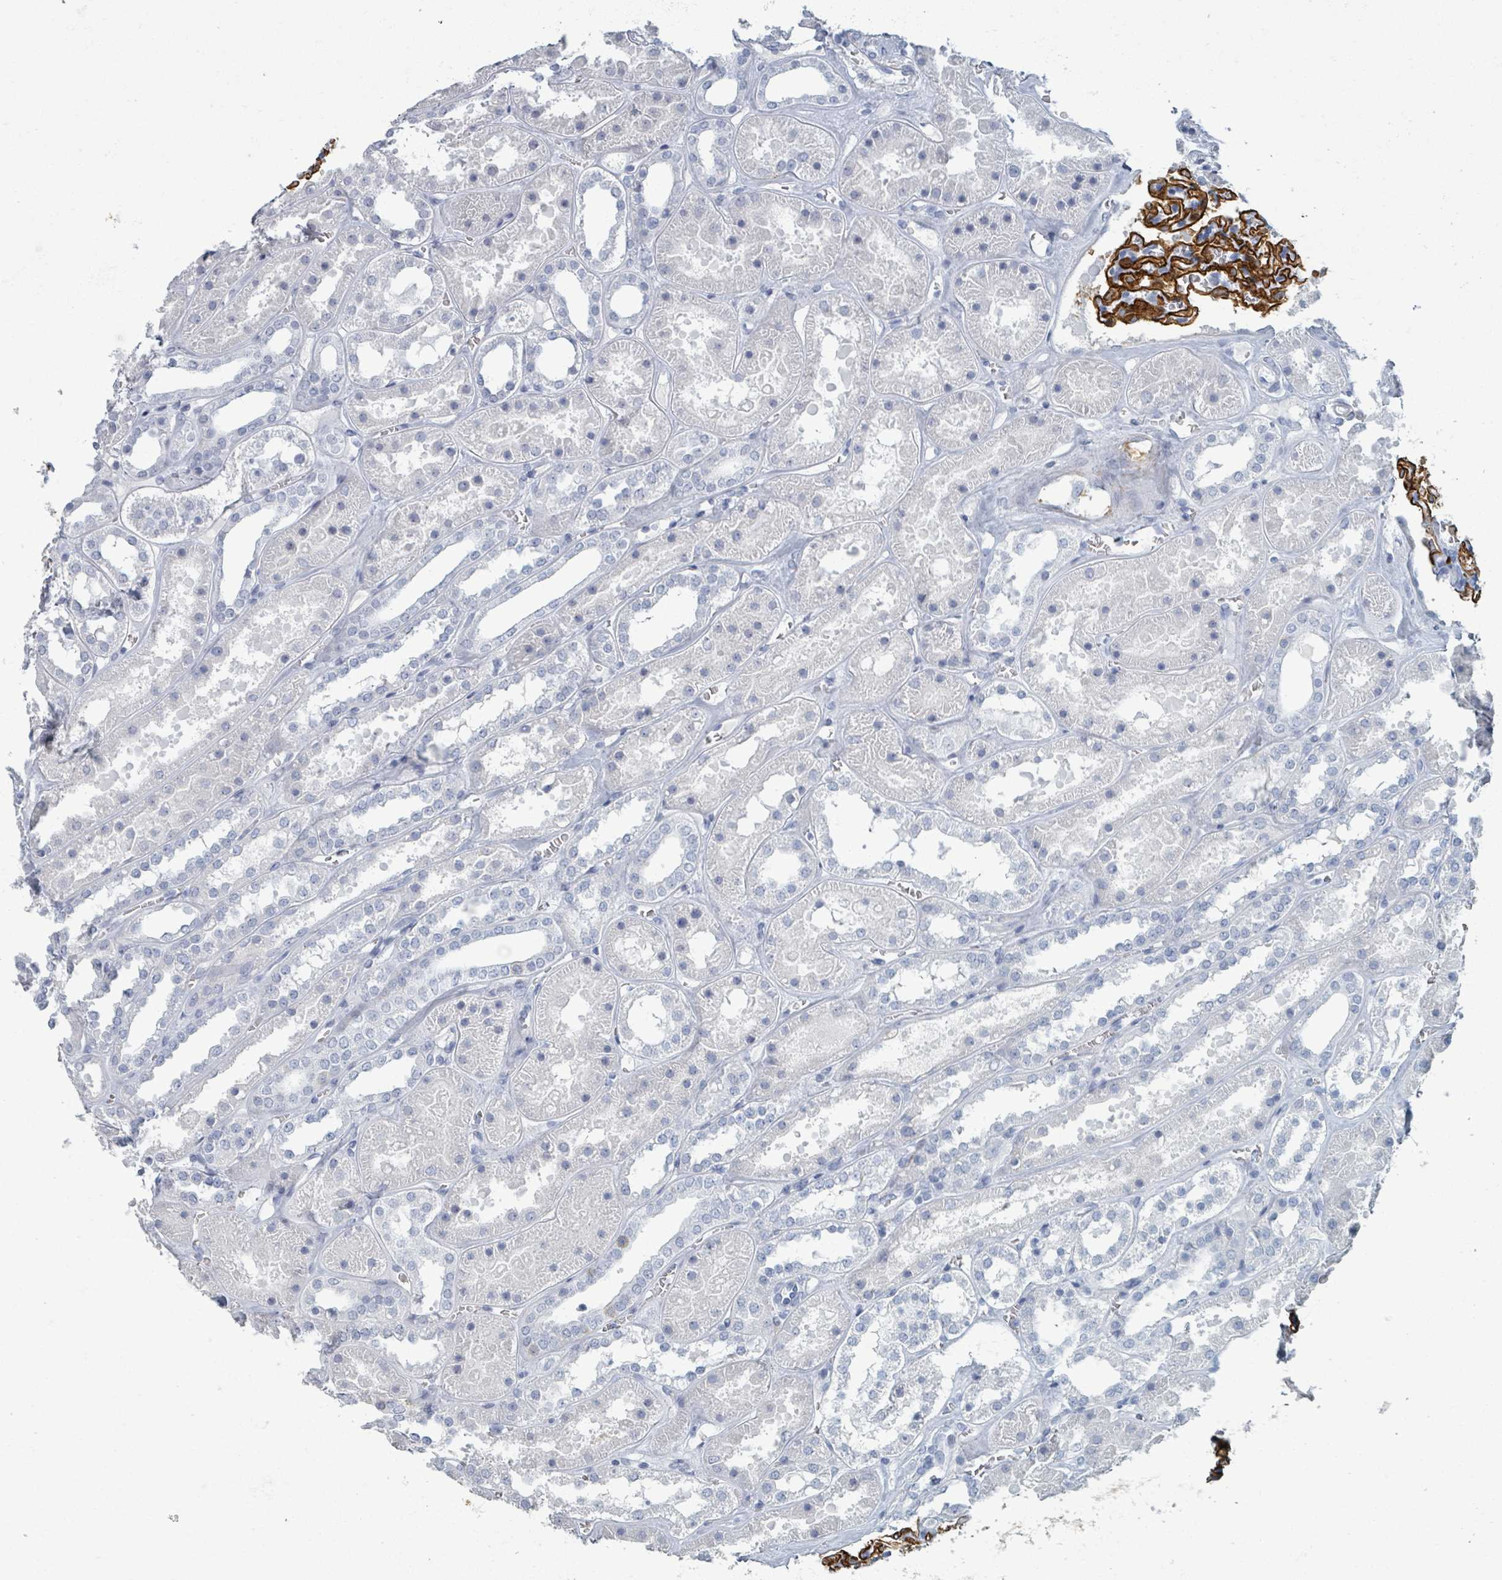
{"staining": {"intensity": "strong", "quantity": ">75%", "location": "cytoplasmic/membranous"}, "tissue": "kidney", "cell_type": "Cells in glomeruli", "image_type": "normal", "snomed": [{"axis": "morphology", "description": "Normal tissue, NOS"}, {"axis": "topography", "description": "Kidney"}], "caption": "A high amount of strong cytoplasmic/membranous positivity is appreciated in approximately >75% of cells in glomeruli in unremarkable kidney.", "gene": "TAS2R1", "patient": {"sex": "female", "age": 41}}